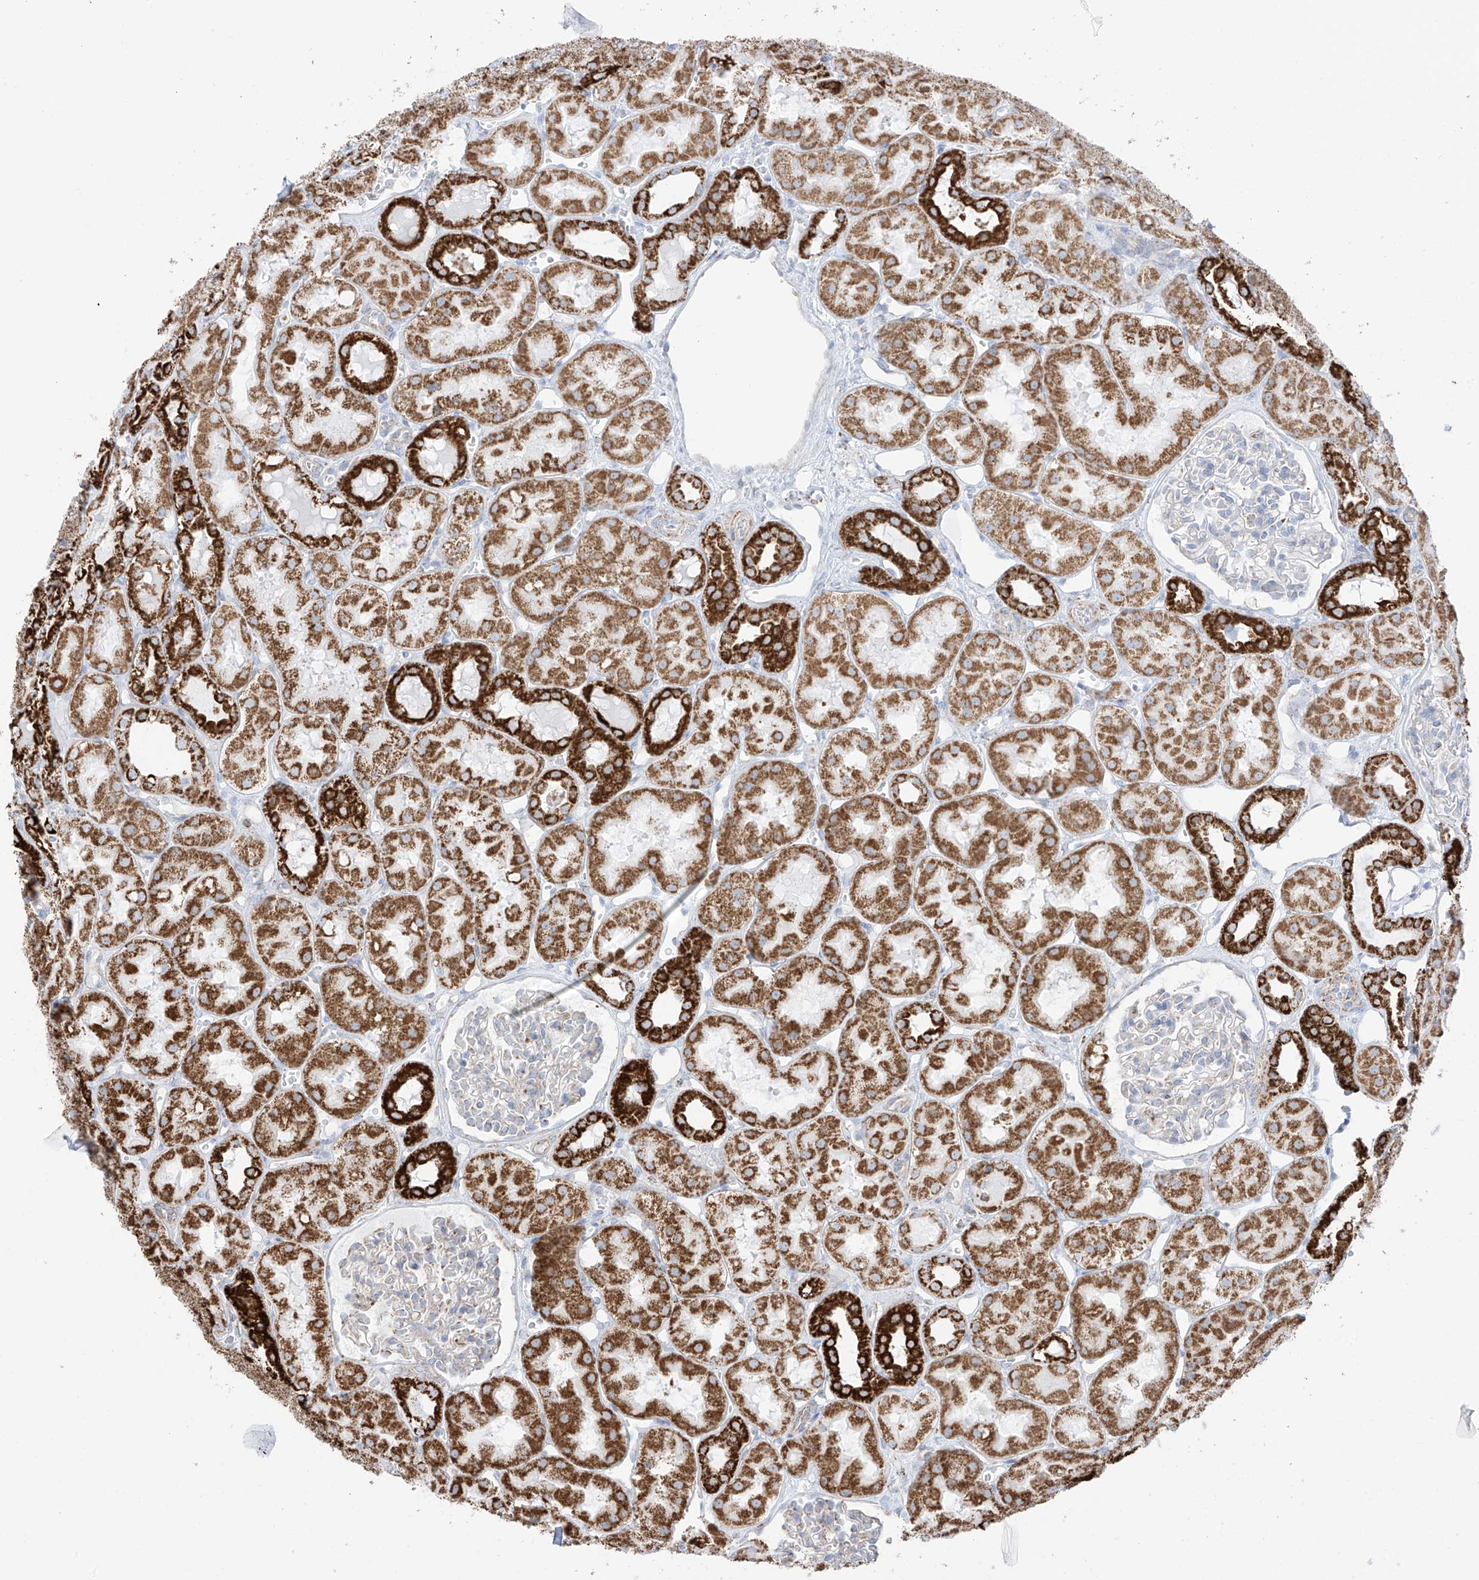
{"staining": {"intensity": "negative", "quantity": "none", "location": "none"}, "tissue": "kidney", "cell_type": "Cells in glomeruli", "image_type": "normal", "snomed": [{"axis": "morphology", "description": "Normal tissue, NOS"}, {"axis": "topography", "description": "Kidney"}], "caption": "Immunohistochemistry image of normal kidney: human kidney stained with DAB (3,3'-diaminobenzidine) reveals no significant protein positivity in cells in glomeruli.", "gene": "XKR3", "patient": {"sex": "male", "age": 16}}